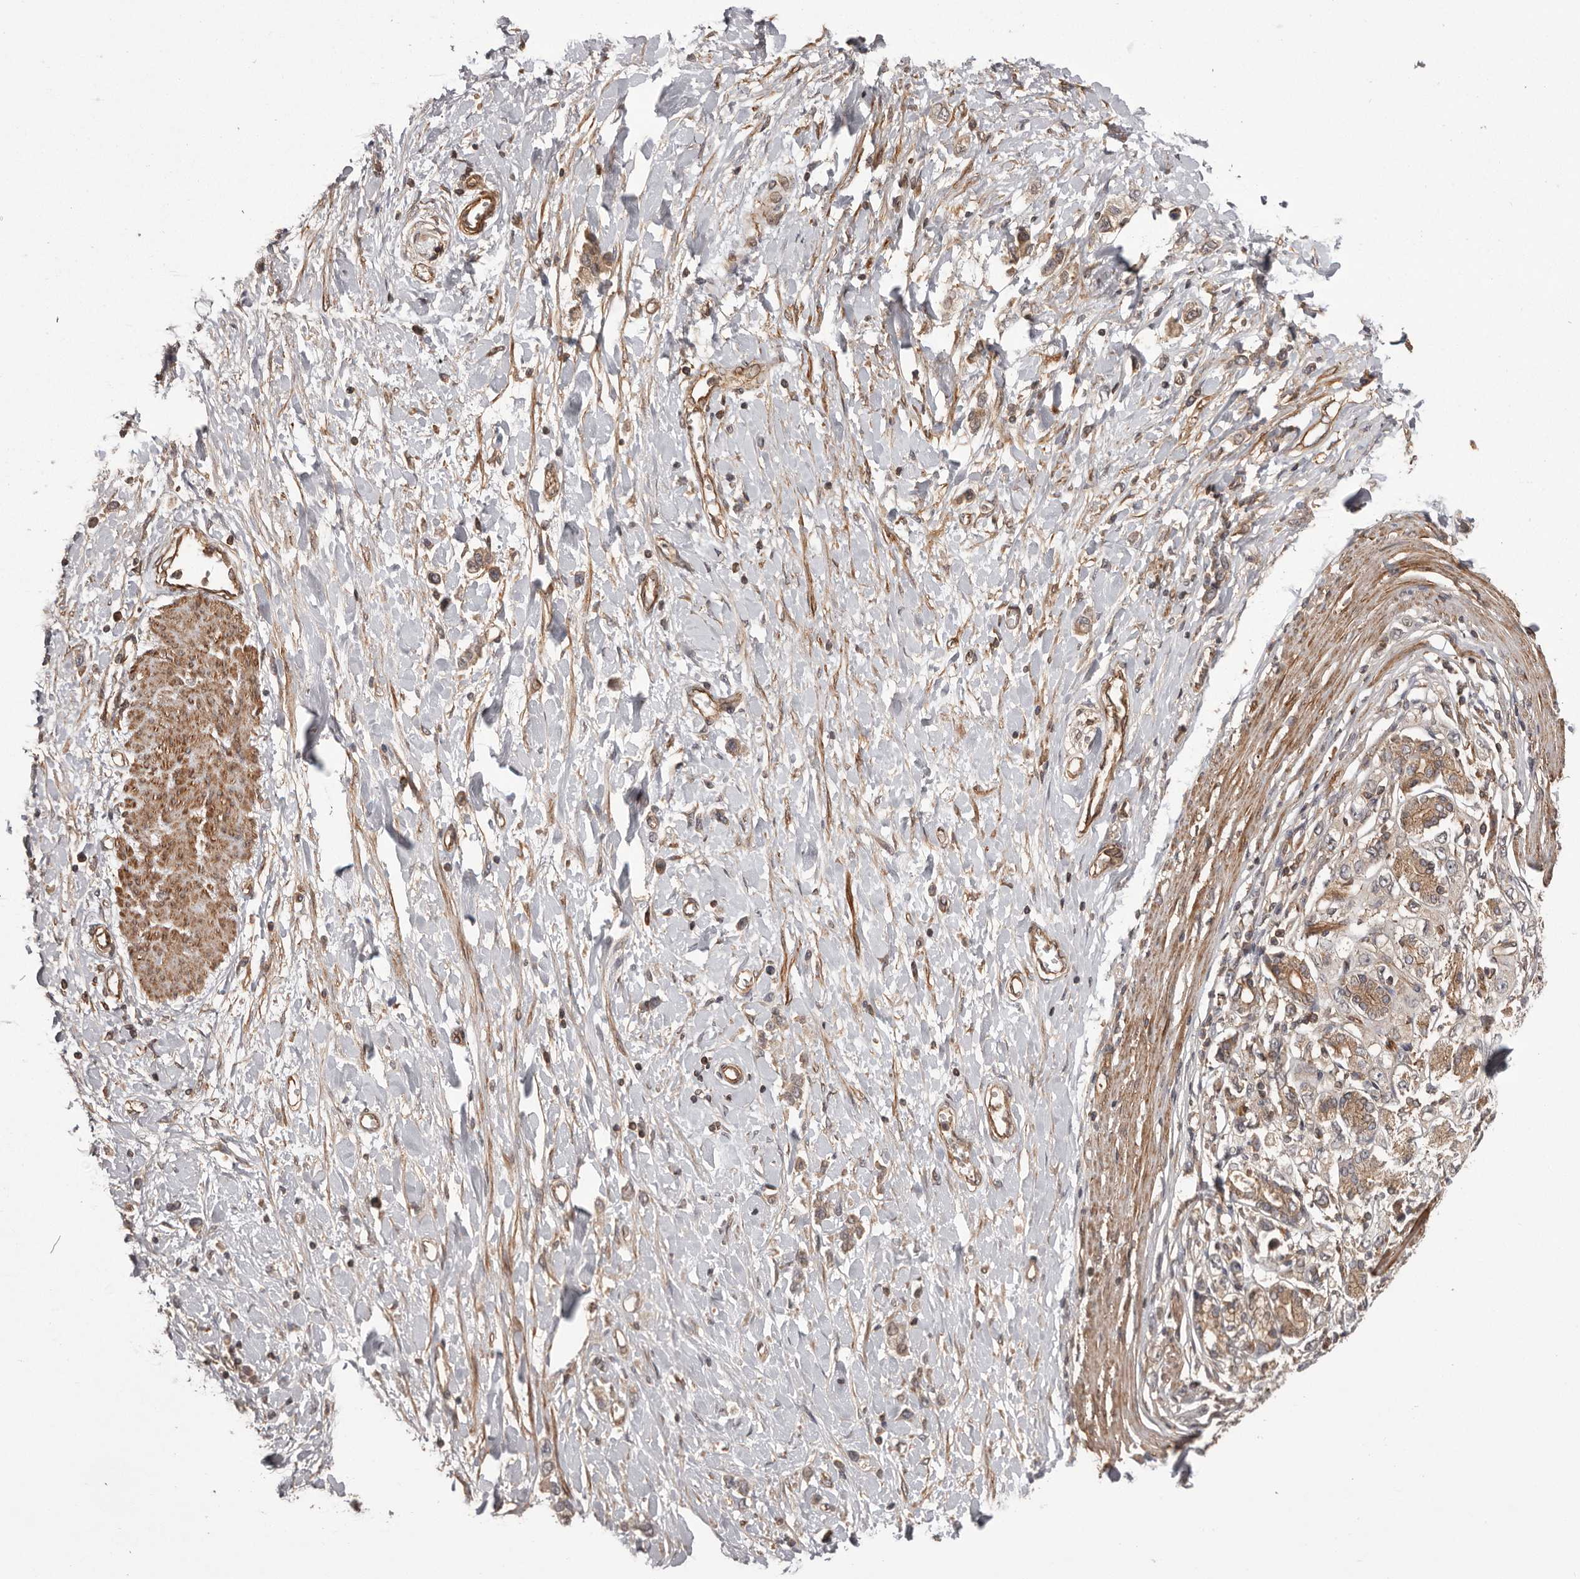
{"staining": {"intensity": "moderate", "quantity": ">75%", "location": "cytoplasmic/membranous"}, "tissue": "stomach cancer", "cell_type": "Tumor cells", "image_type": "cancer", "snomed": [{"axis": "morphology", "description": "Adenocarcinoma, NOS"}, {"axis": "topography", "description": "Stomach"}], "caption": "Immunohistochemistry (IHC) micrograph of neoplastic tissue: human stomach cancer stained using immunohistochemistry demonstrates medium levels of moderate protein expression localized specifically in the cytoplasmic/membranous of tumor cells, appearing as a cytoplasmic/membranous brown color.", "gene": "NFKBIA", "patient": {"sex": "female", "age": 65}}